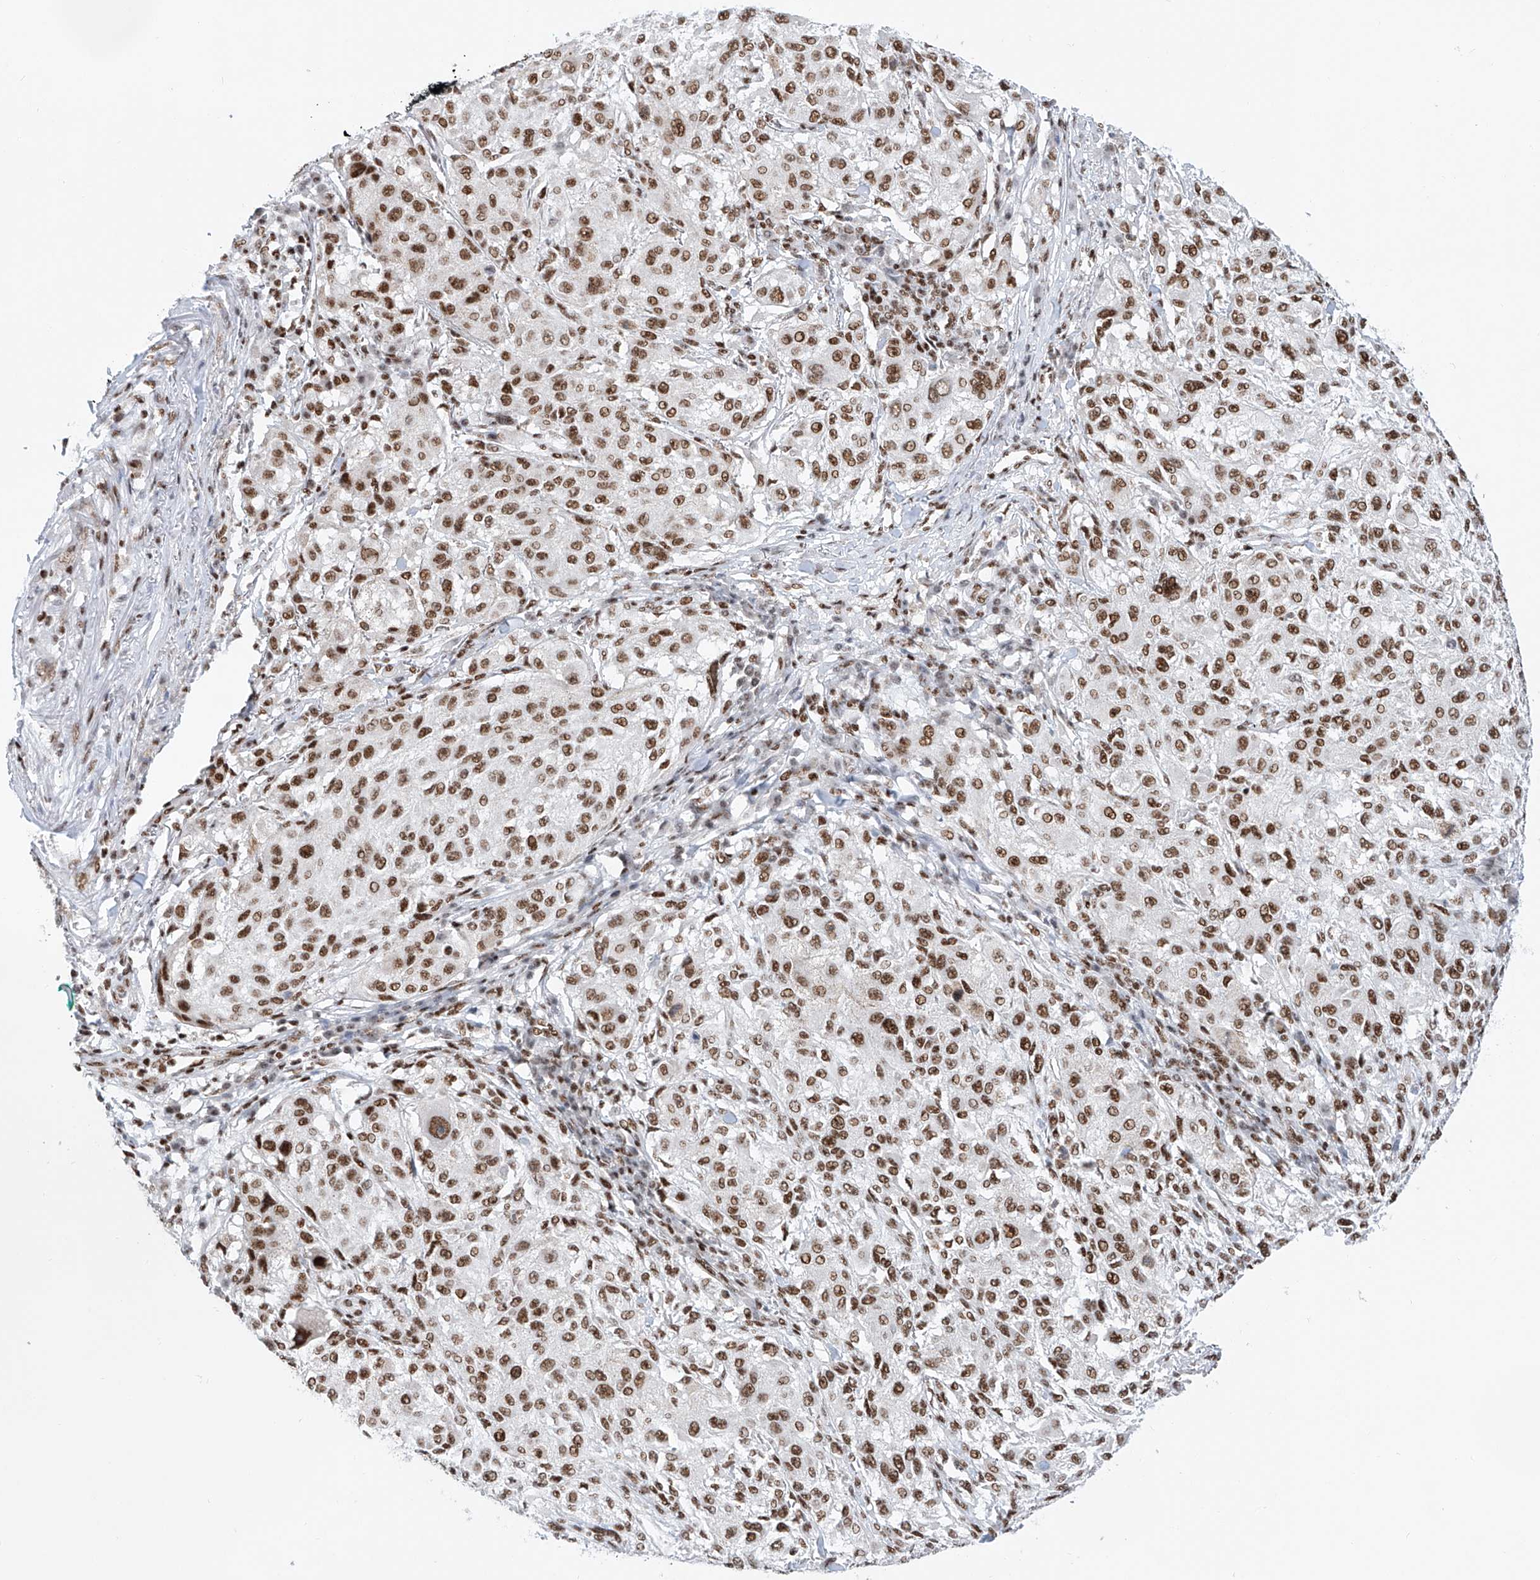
{"staining": {"intensity": "moderate", "quantity": ">75%", "location": "nuclear"}, "tissue": "melanoma", "cell_type": "Tumor cells", "image_type": "cancer", "snomed": [{"axis": "morphology", "description": "Necrosis, NOS"}, {"axis": "morphology", "description": "Malignant melanoma, NOS"}, {"axis": "topography", "description": "Skin"}], "caption": "Immunohistochemical staining of melanoma reveals medium levels of moderate nuclear protein staining in approximately >75% of tumor cells.", "gene": "TAF4", "patient": {"sex": "female", "age": 87}}